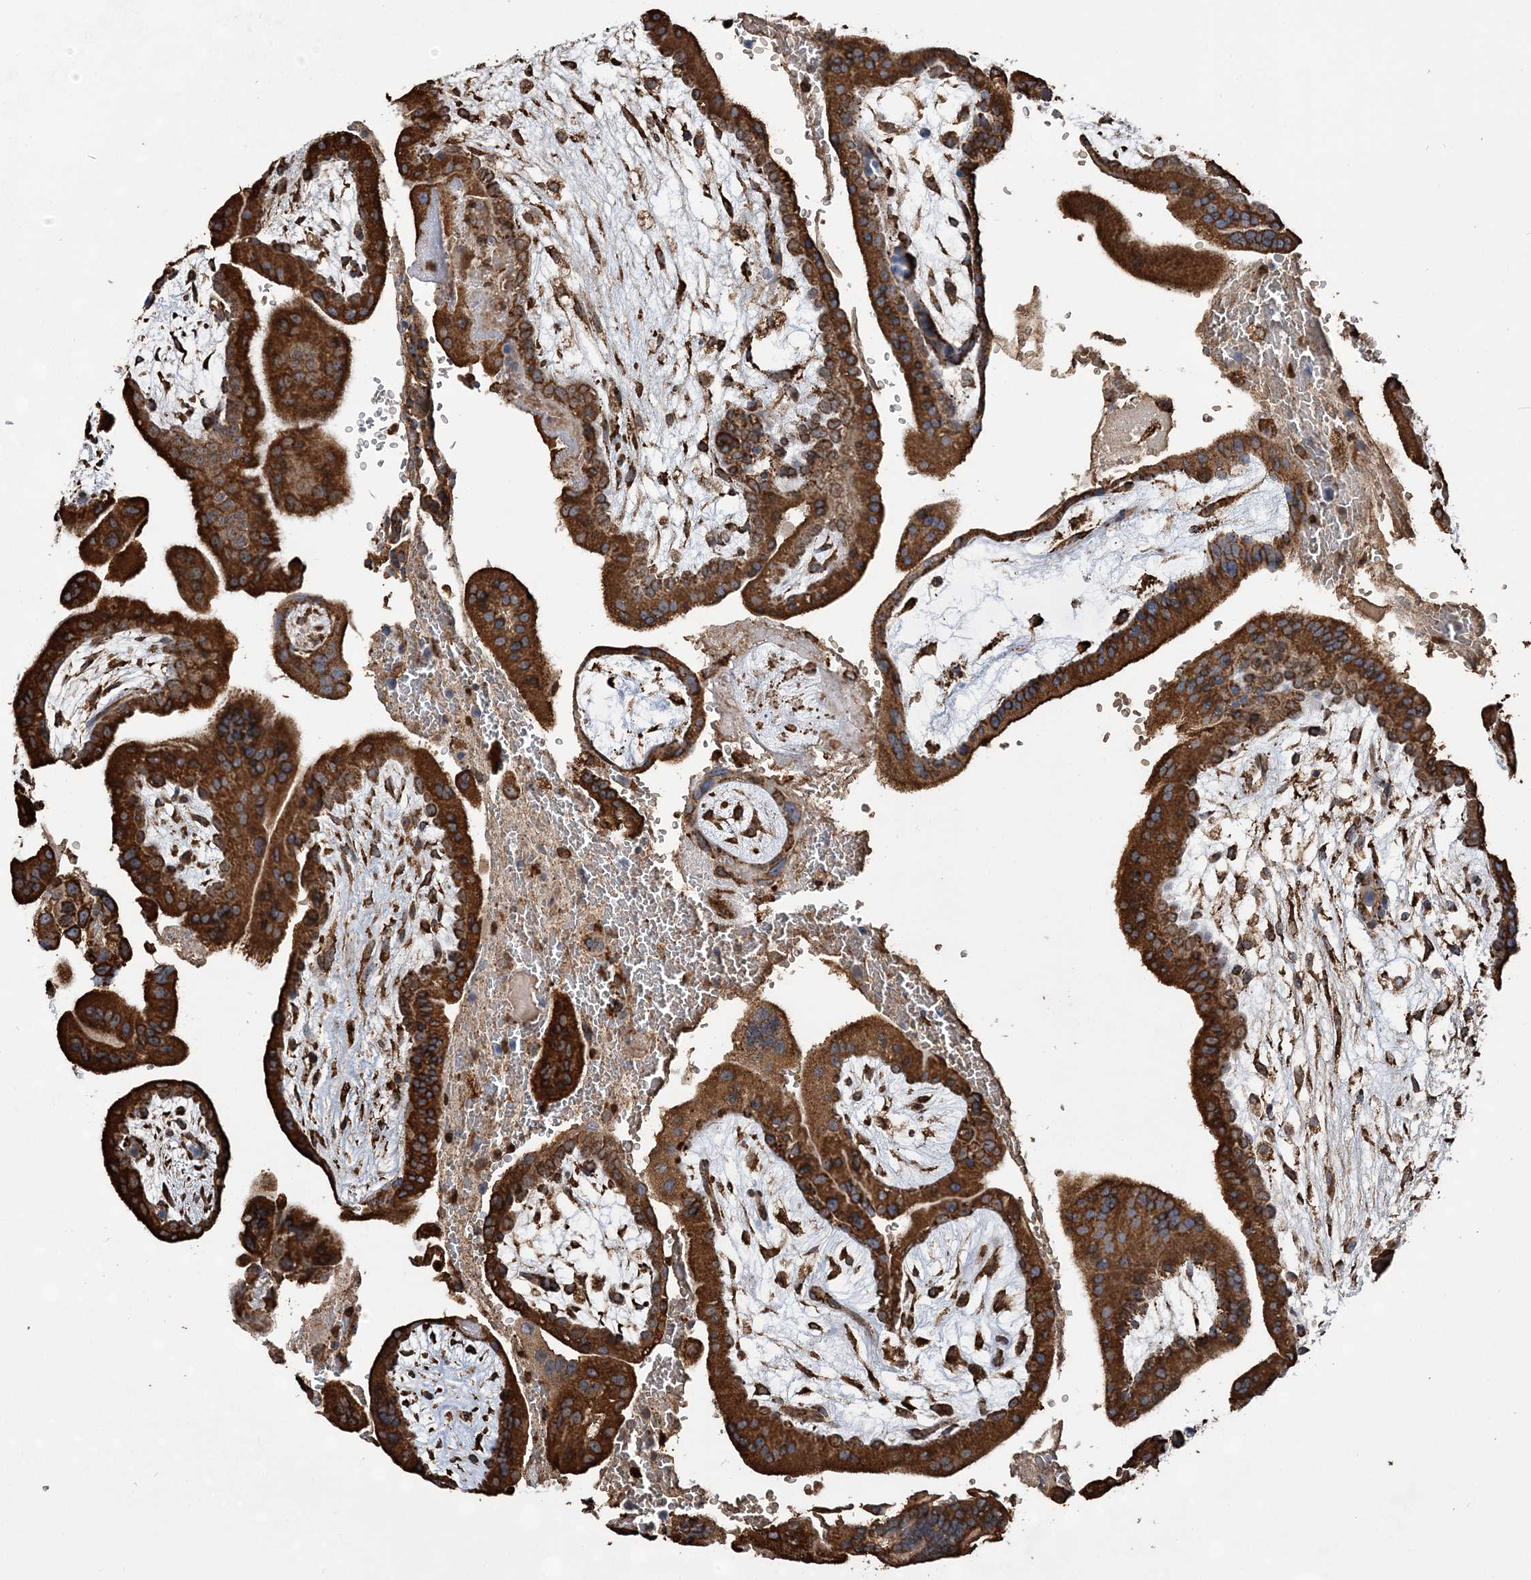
{"staining": {"intensity": "strong", "quantity": ">75%", "location": "cytoplasmic/membranous"}, "tissue": "placenta", "cell_type": "Trophoblastic cells", "image_type": "normal", "snomed": [{"axis": "morphology", "description": "Normal tissue, NOS"}, {"axis": "topography", "description": "Placenta"}], "caption": "Placenta stained with DAB IHC shows high levels of strong cytoplasmic/membranous expression in approximately >75% of trophoblastic cells. The protein of interest is stained brown, and the nuclei are stained in blue (DAB IHC with brightfield microscopy, high magnification).", "gene": "WDR12", "patient": {"sex": "female", "age": 35}}